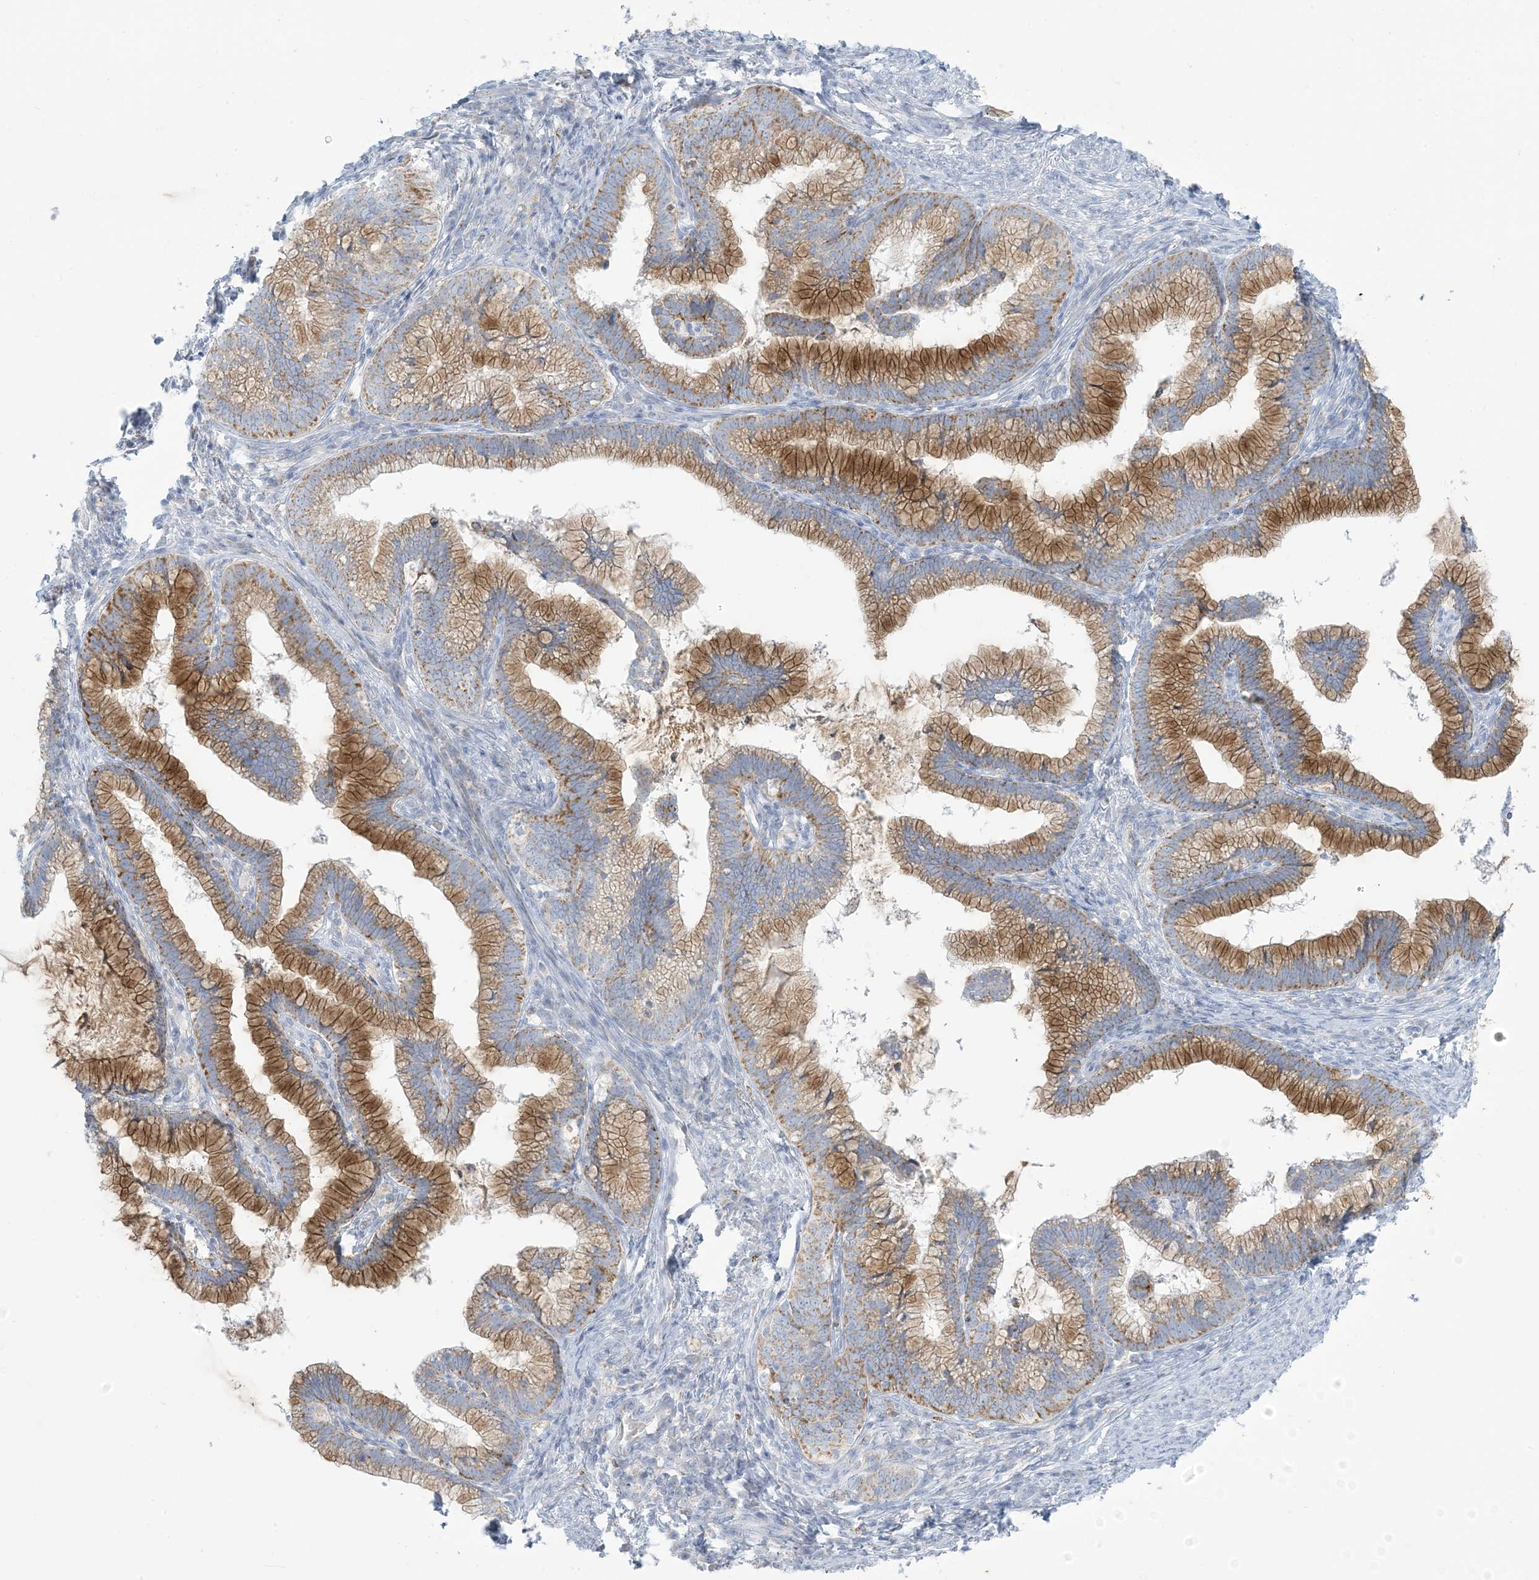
{"staining": {"intensity": "moderate", "quantity": ">75%", "location": "cytoplasmic/membranous"}, "tissue": "cervical cancer", "cell_type": "Tumor cells", "image_type": "cancer", "snomed": [{"axis": "morphology", "description": "Adenocarcinoma, NOS"}, {"axis": "topography", "description": "Cervix"}], "caption": "IHC photomicrograph of human cervical cancer (adenocarcinoma) stained for a protein (brown), which shows medium levels of moderate cytoplasmic/membranous expression in approximately >75% of tumor cells.", "gene": "ZDHHC4", "patient": {"sex": "female", "age": 36}}